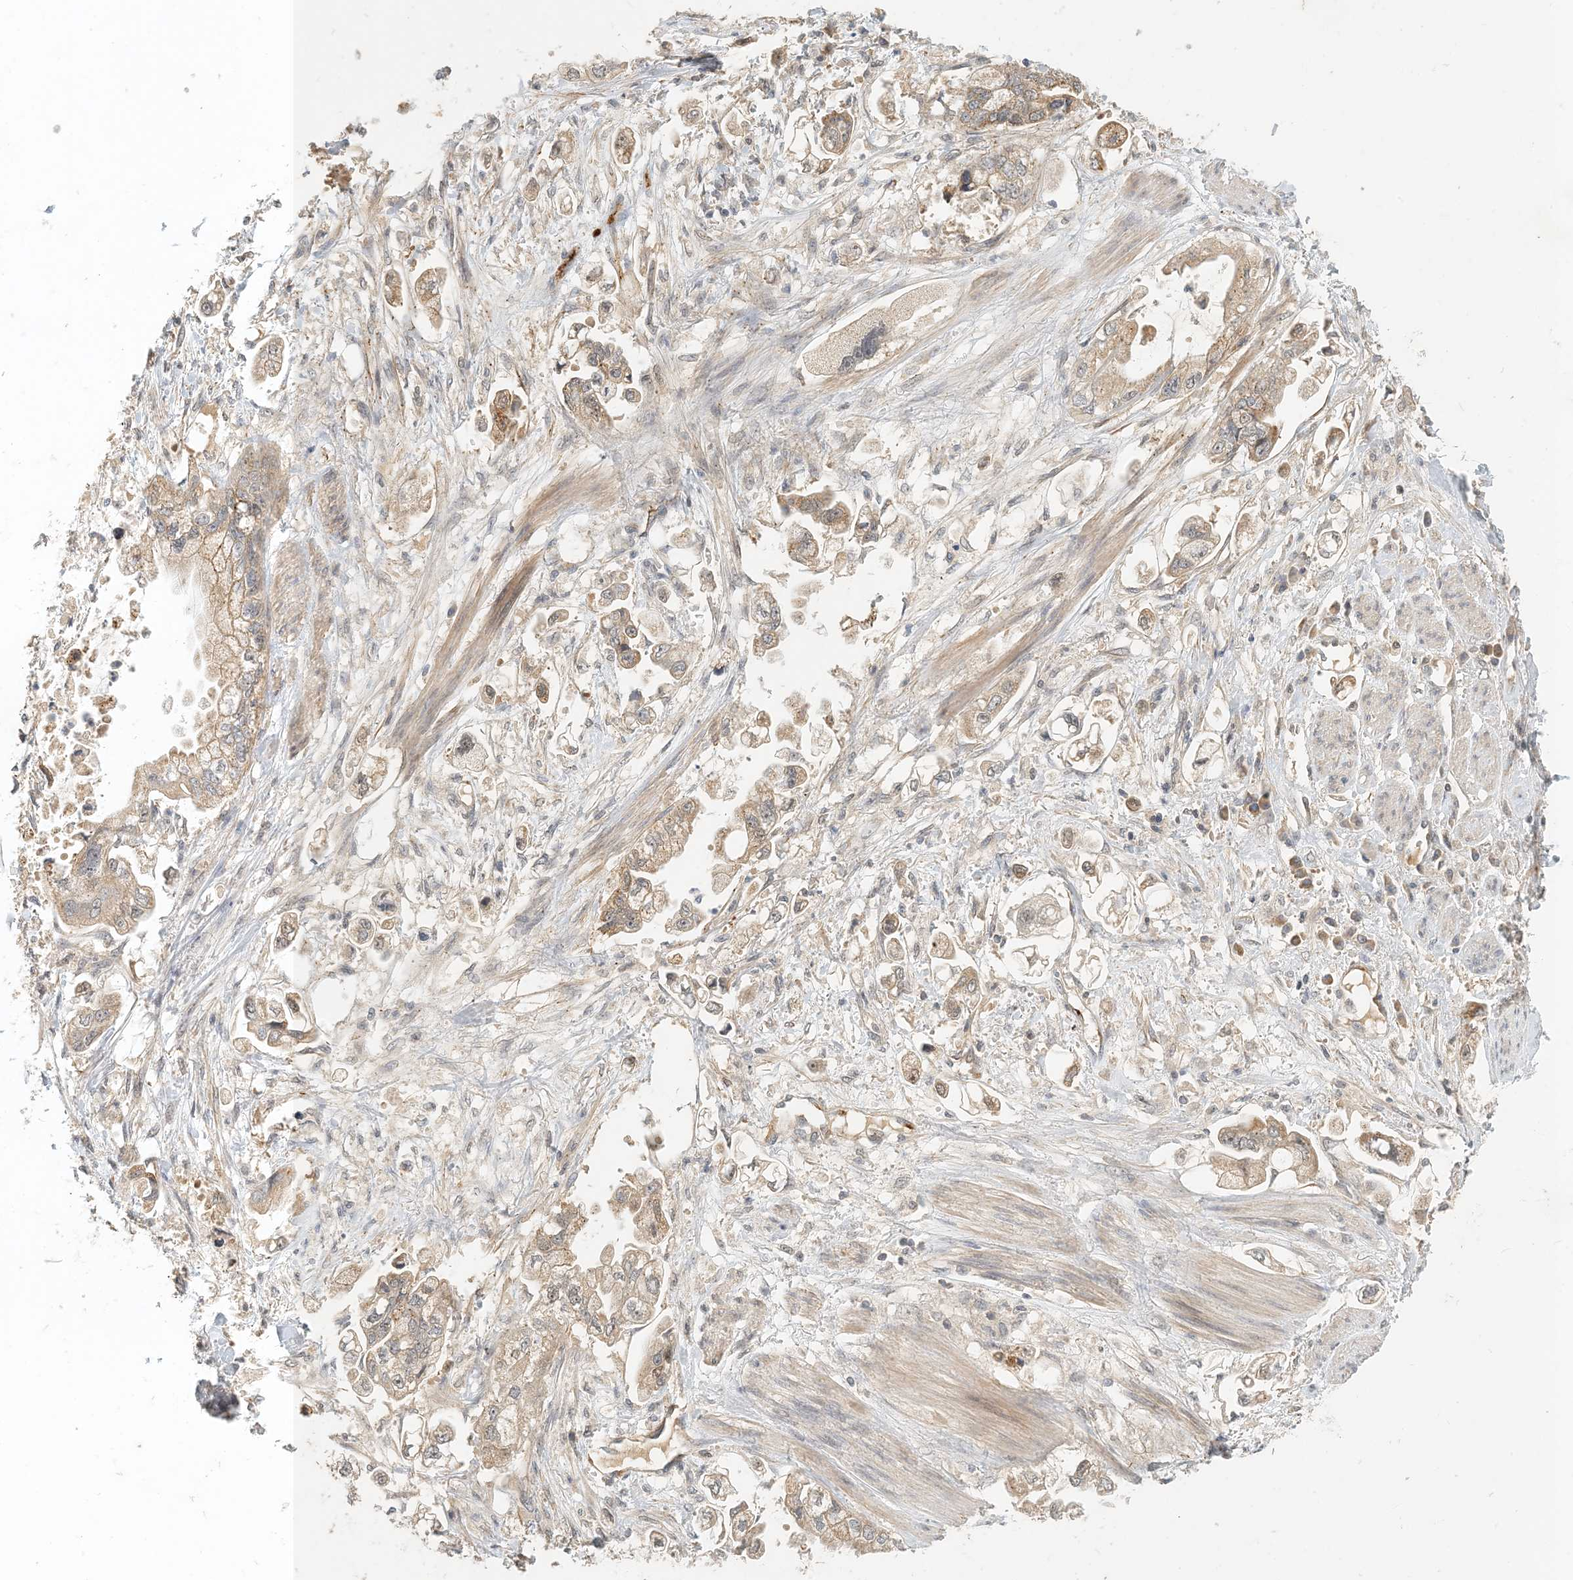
{"staining": {"intensity": "weak", "quantity": ">75%", "location": "cytoplasmic/membranous"}, "tissue": "stomach cancer", "cell_type": "Tumor cells", "image_type": "cancer", "snomed": [{"axis": "morphology", "description": "Adenocarcinoma, NOS"}, {"axis": "topography", "description": "Stomach"}], "caption": "Human stomach adenocarcinoma stained with a protein marker displays weak staining in tumor cells.", "gene": "ZBTB3", "patient": {"sex": "male", "age": 62}}